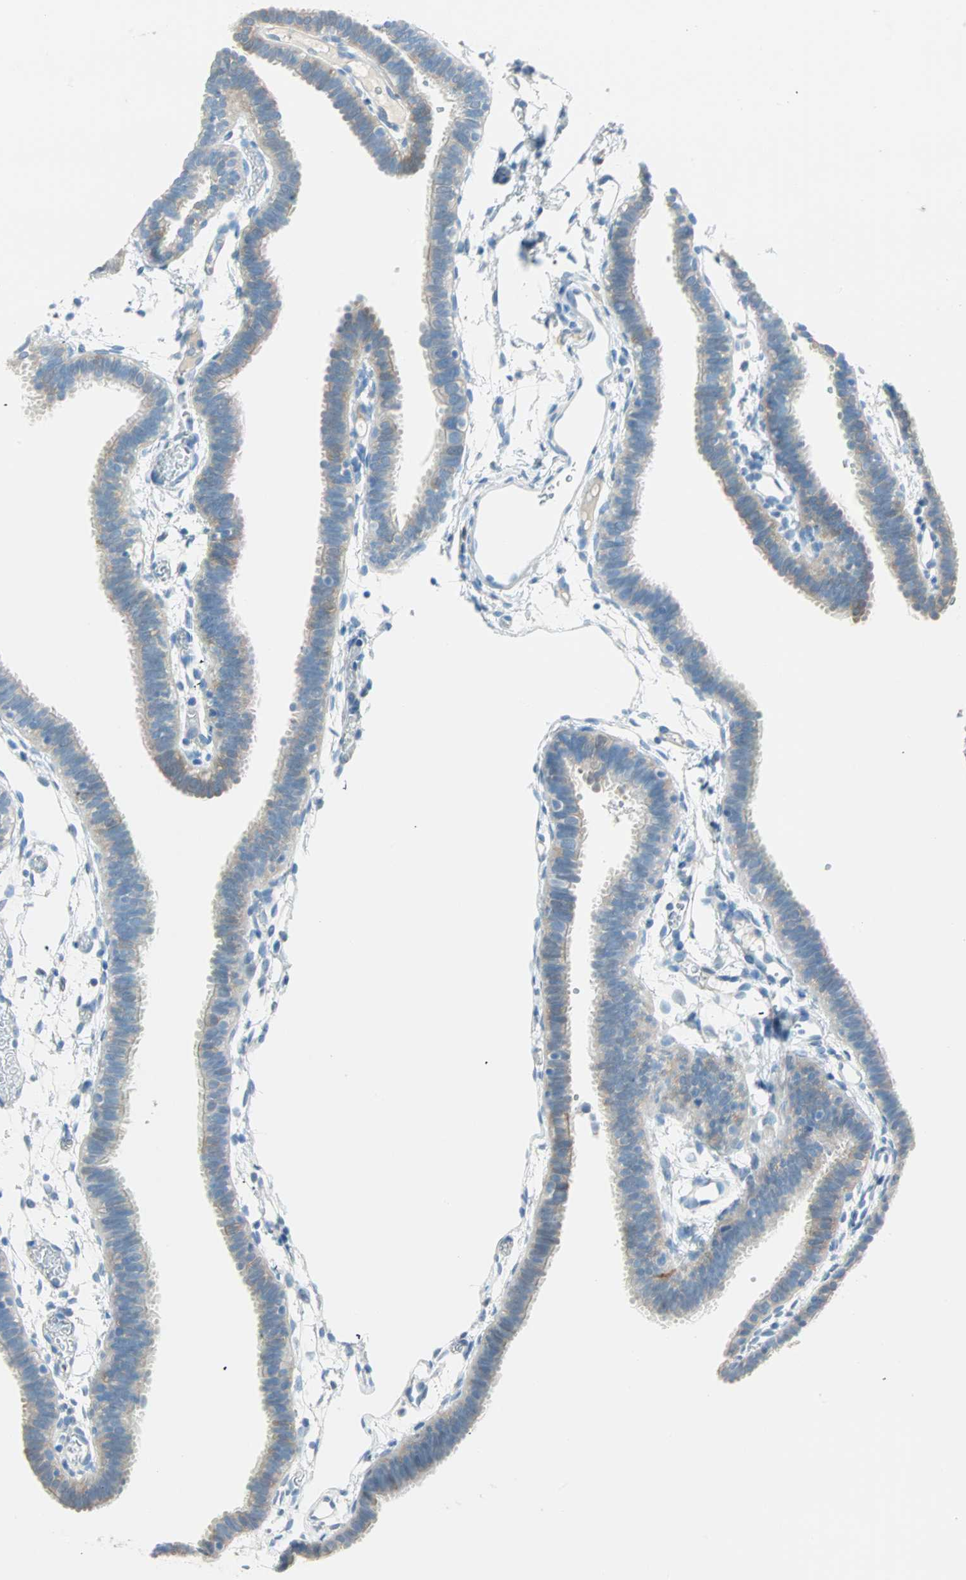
{"staining": {"intensity": "moderate", "quantity": "25%-75%", "location": "cytoplasmic/membranous"}, "tissue": "fallopian tube", "cell_type": "Glandular cells", "image_type": "normal", "snomed": [{"axis": "morphology", "description": "Normal tissue, NOS"}, {"axis": "topography", "description": "Fallopian tube"}], "caption": "Protein expression by IHC shows moderate cytoplasmic/membranous staining in about 25%-75% of glandular cells in benign fallopian tube.", "gene": "ATF6", "patient": {"sex": "female", "age": 29}}